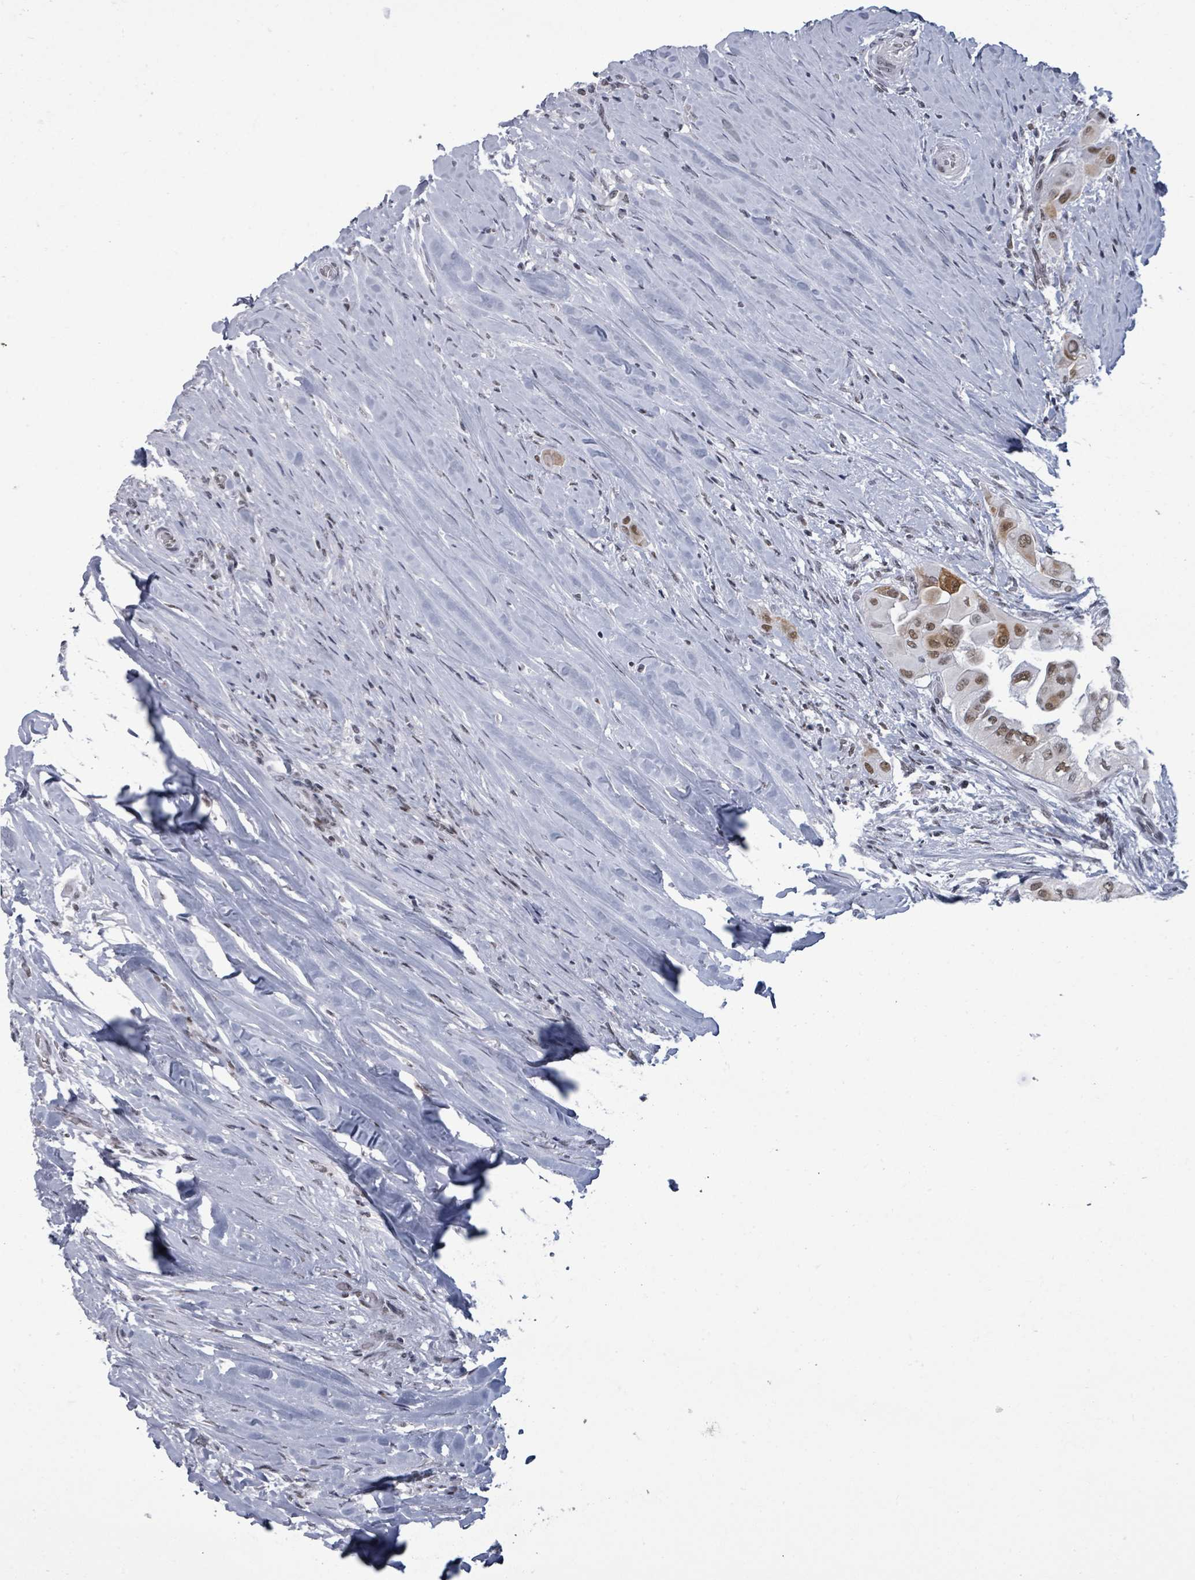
{"staining": {"intensity": "moderate", "quantity": ">75%", "location": "cytoplasmic/membranous,nuclear"}, "tissue": "thyroid cancer", "cell_type": "Tumor cells", "image_type": "cancer", "snomed": [{"axis": "morphology", "description": "Papillary adenocarcinoma, NOS"}, {"axis": "topography", "description": "Thyroid gland"}], "caption": "Protein staining of papillary adenocarcinoma (thyroid) tissue demonstrates moderate cytoplasmic/membranous and nuclear expression in about >75% of tumor cells.", "gene": "ERCC5", "patient": {"sex": "female", "age": 59}}